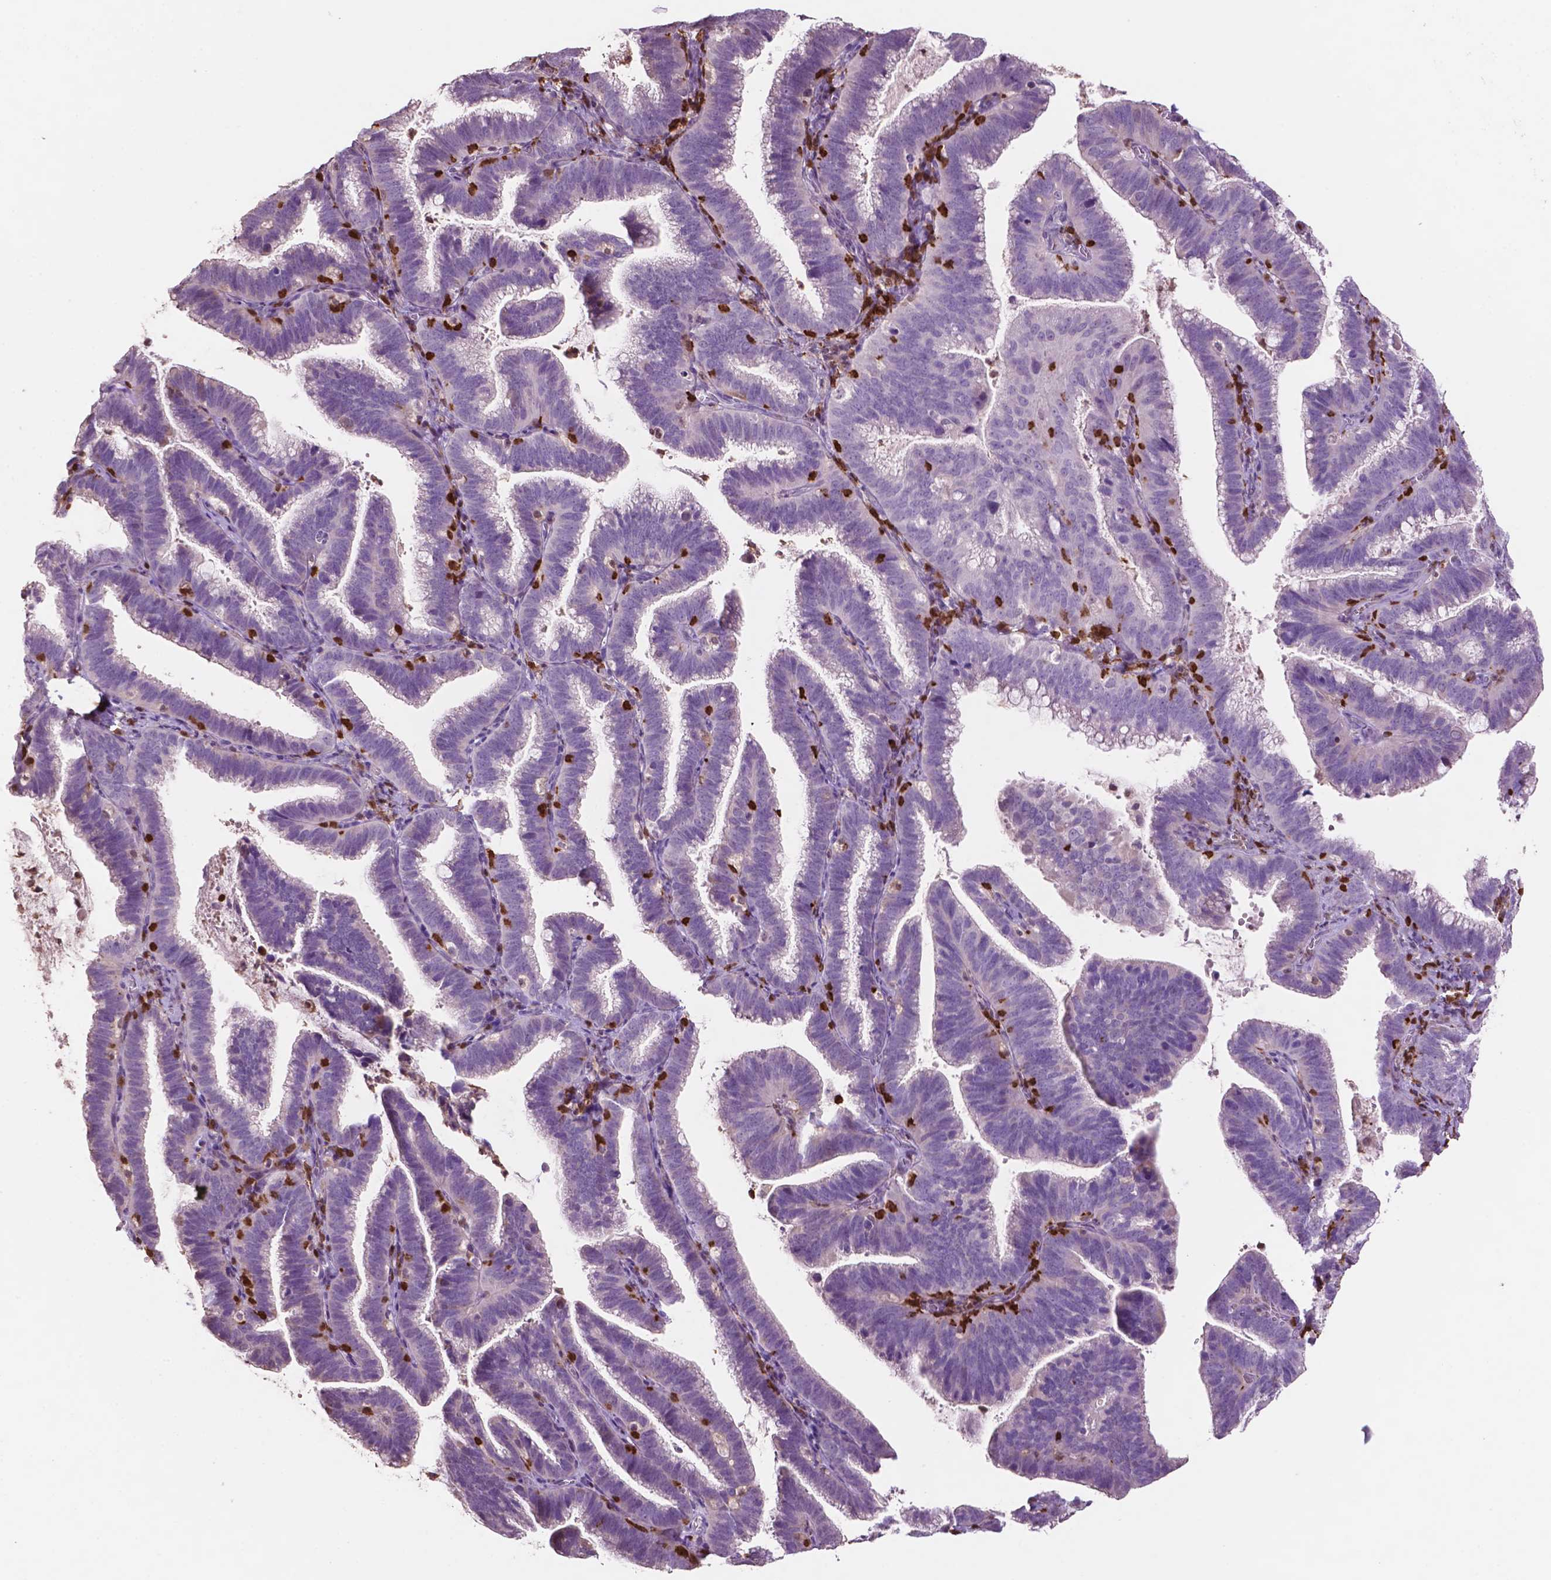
{"staining": {"intensity": "negative", "quantity": "none", "location": "none"}, "tissue": "cervical cancer", "cell_type": "Tumor cells", "image_type": "cancer", "snomed": [{"axis": "morphology", "description": "Adenocarcinoma, NOS"}, {"axis": "topography", "description": "Cervix"}], "caption": "IHC histopathology image of adenocarcinoma (cervical) stained for a protein (brown), which displays no staining in tumor cells. (DAB IHC with hematoxylin counter stain).", "gene": "TBC1D10C", "patient": {"sex": "female", "age": 61}}